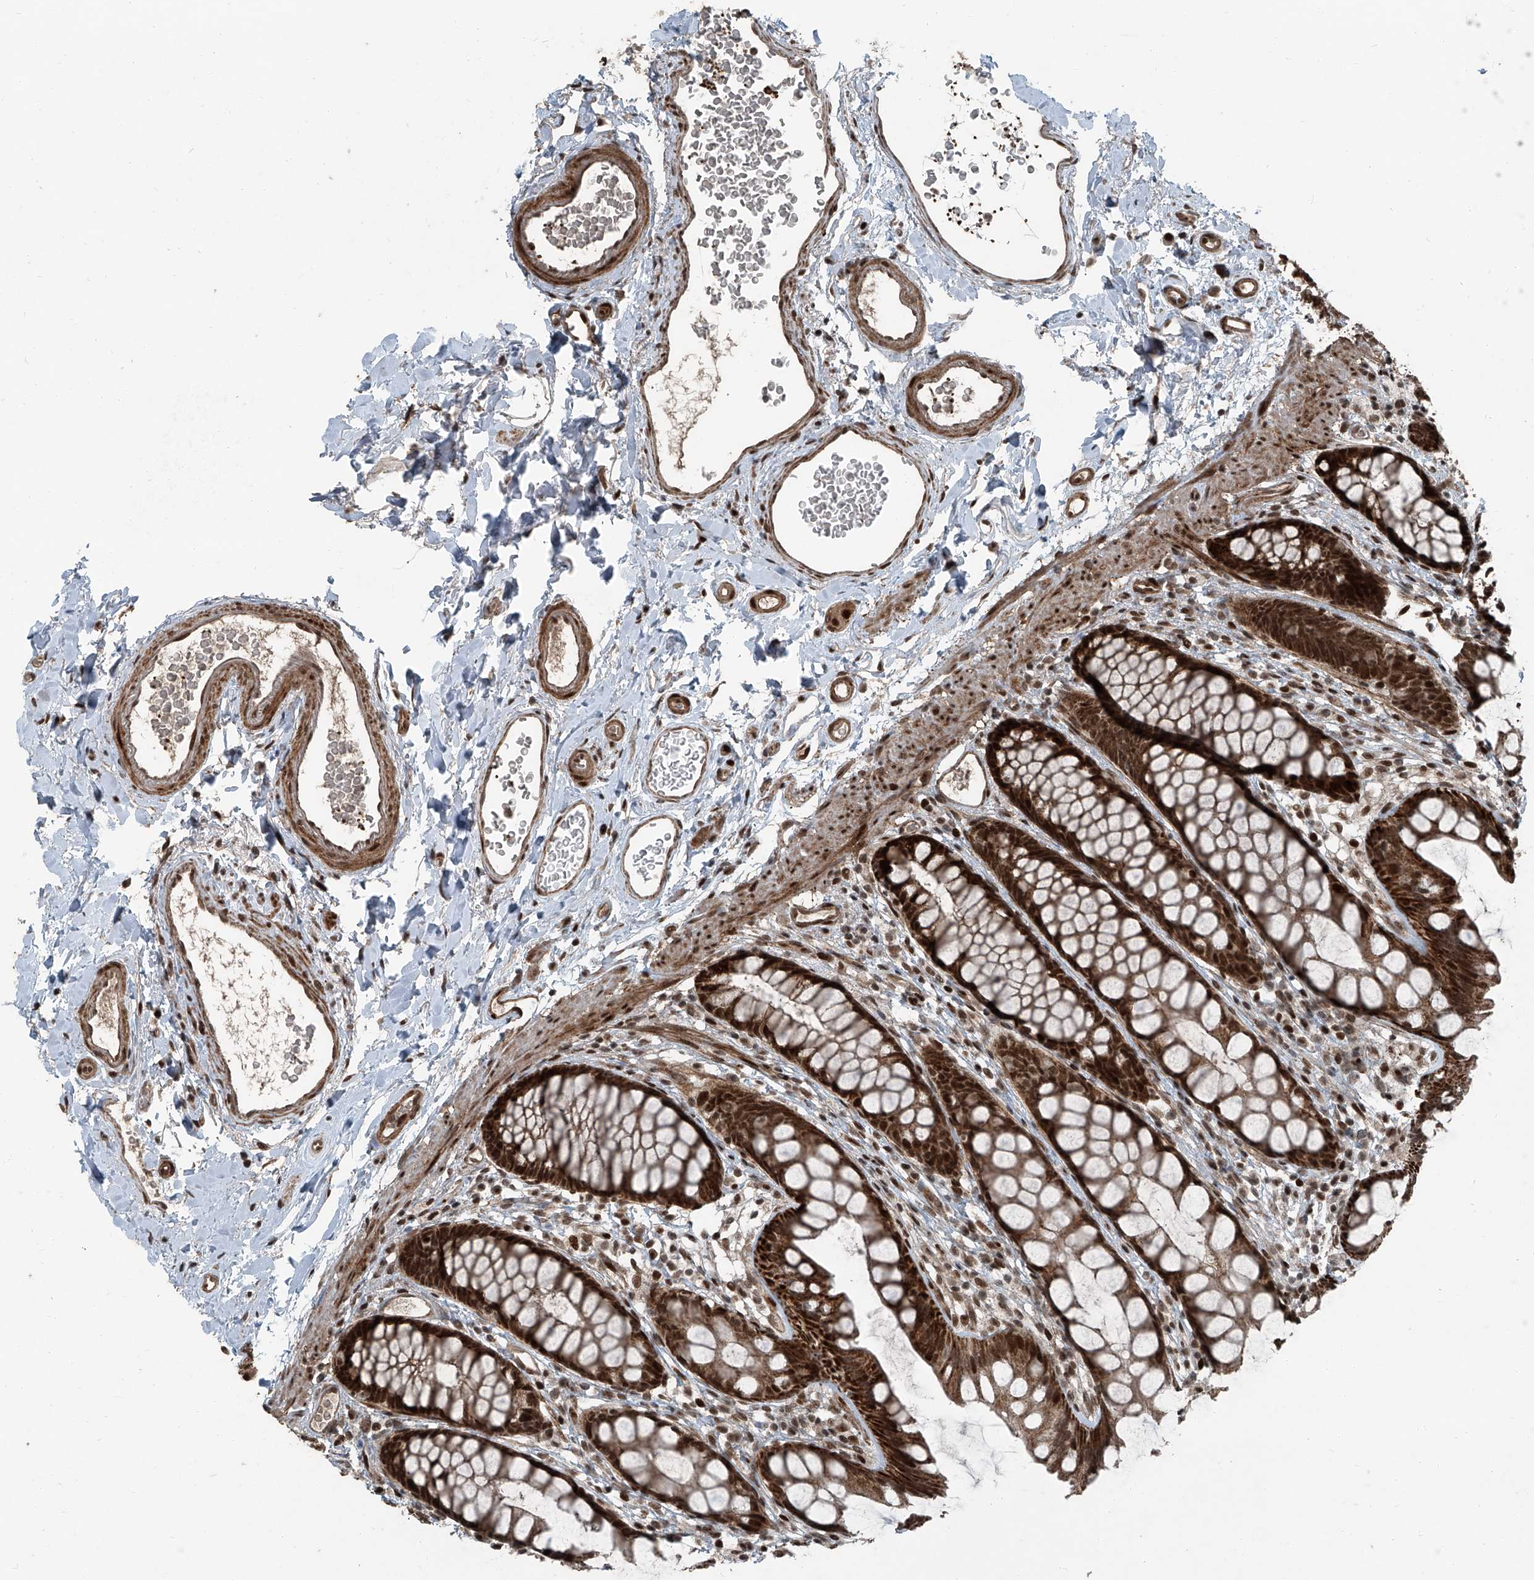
{"staining": {"intensity": "strong", "quantity": ">75%", "location": "cytoplasmic/membranous,nuclear"}, "tissue": "rectum", "cell_type": "Glandular cells", "image_type": "normal", "snomed": [{"axis": "morphology", "description": "Normal tissue, NOS"}, {"axis": "topography", "description": "Rectum"}], "caption": "The photomicrograph exhibits a brown stain indicating the presence of a protein in the cytoplasmic/membranous,nuclear of glandular cells in rectum. (DAB IHC with brightfield microscopy, high magnification).", "gene": "ZNF570", "patient": {"sex": "female", "age": 65}}